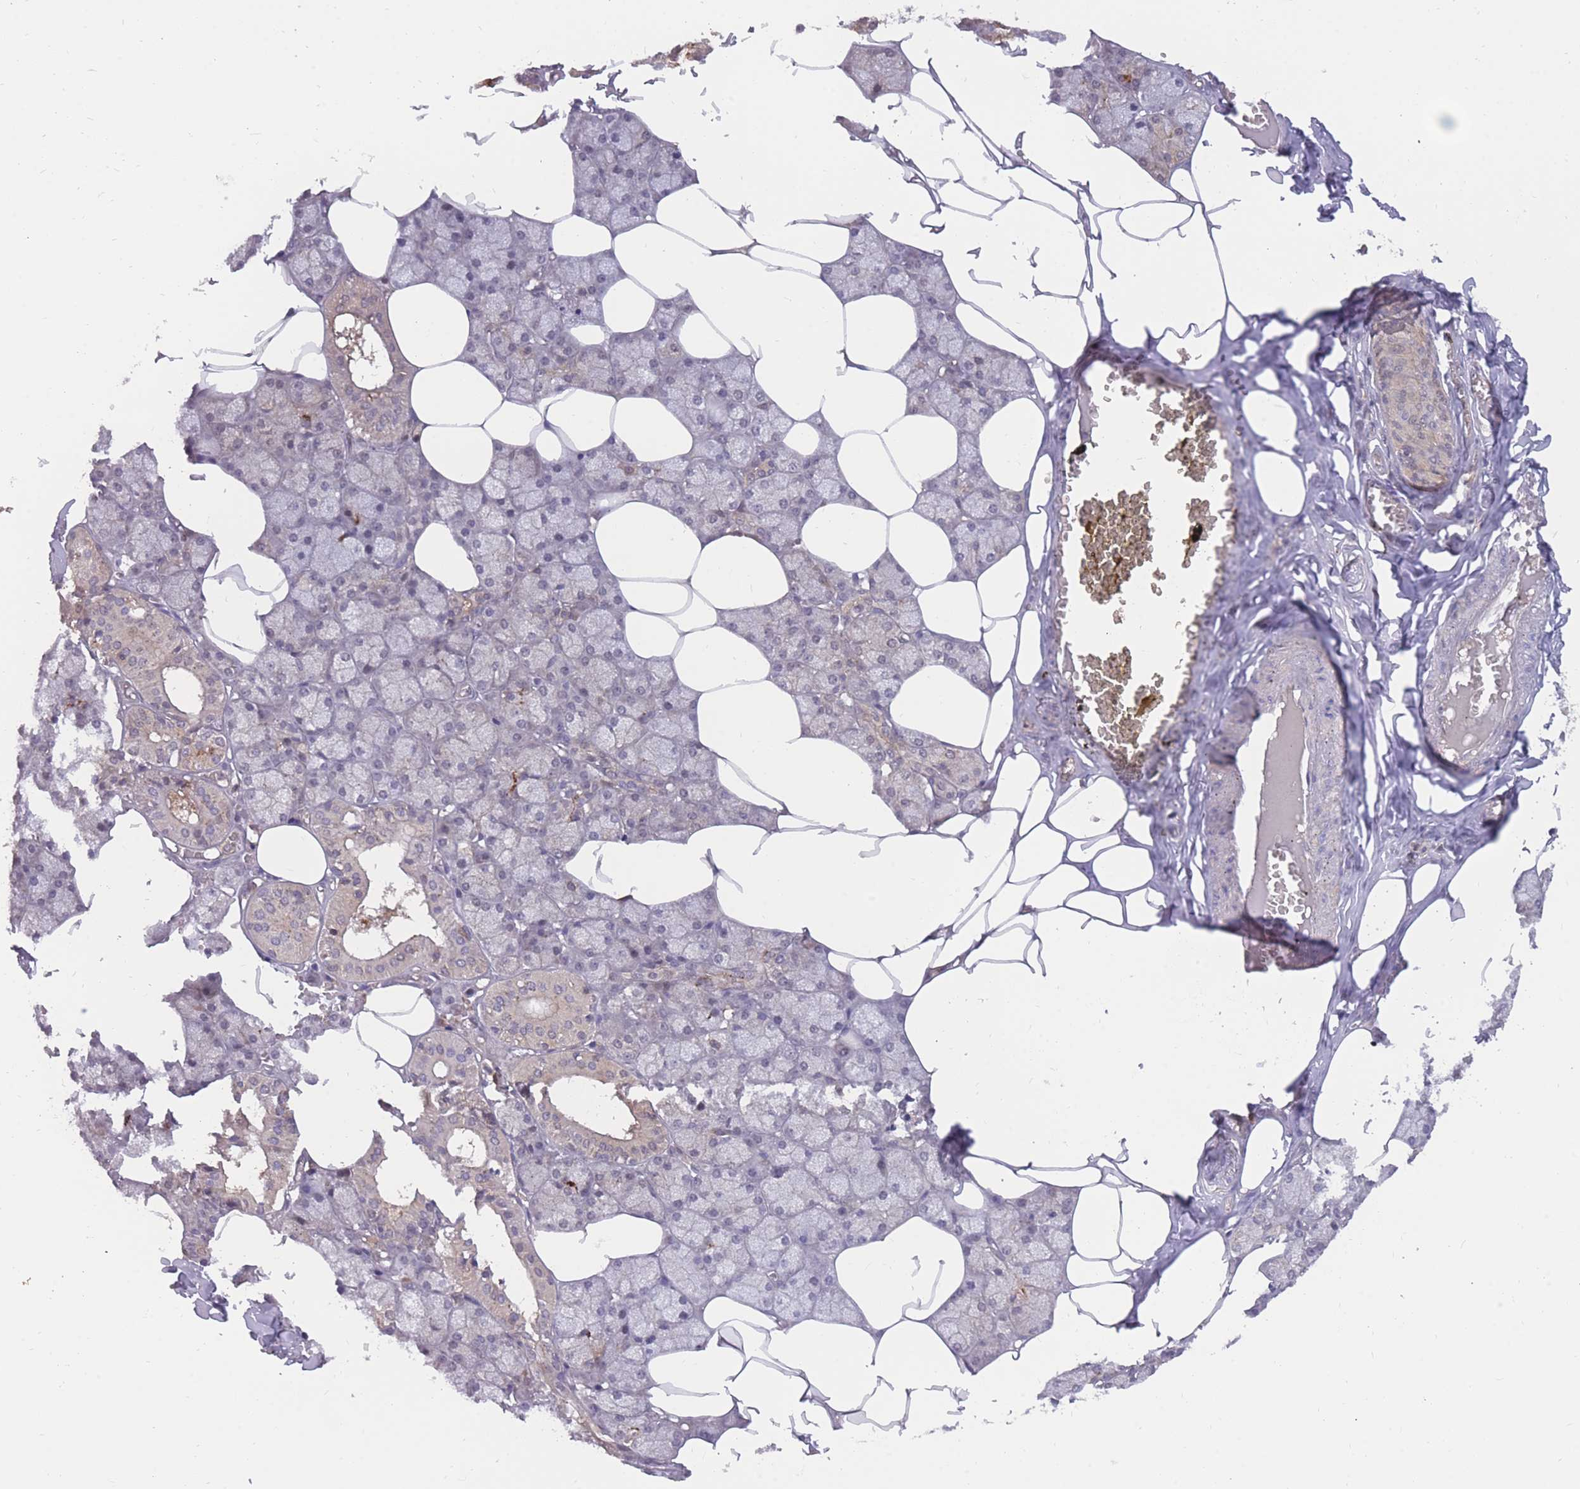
{"staining": {"intensity": "moderate", "quantity": "<25%", "location": "cytoplasmic/membranous"}, "tissue": "salivary gland", "cell_type": "Glandular cells", "image_type": "normal", "snomed": [{"axis": "morphology", "description": "Normal tissue, NOS"}, {"axis": "topography", "description": "Salivary gland"}], "caption": "This photomicrograph exhibits normal salivary gland stained with immunohistochemistry to label a protein in brown. The cytoplasmic/membranous of glandular cells show moderate positivity for the protein. Nuclei are counter-stained blue.", "gene": "UBE2NL", "patient": {"sex": "male", "age": 62}}